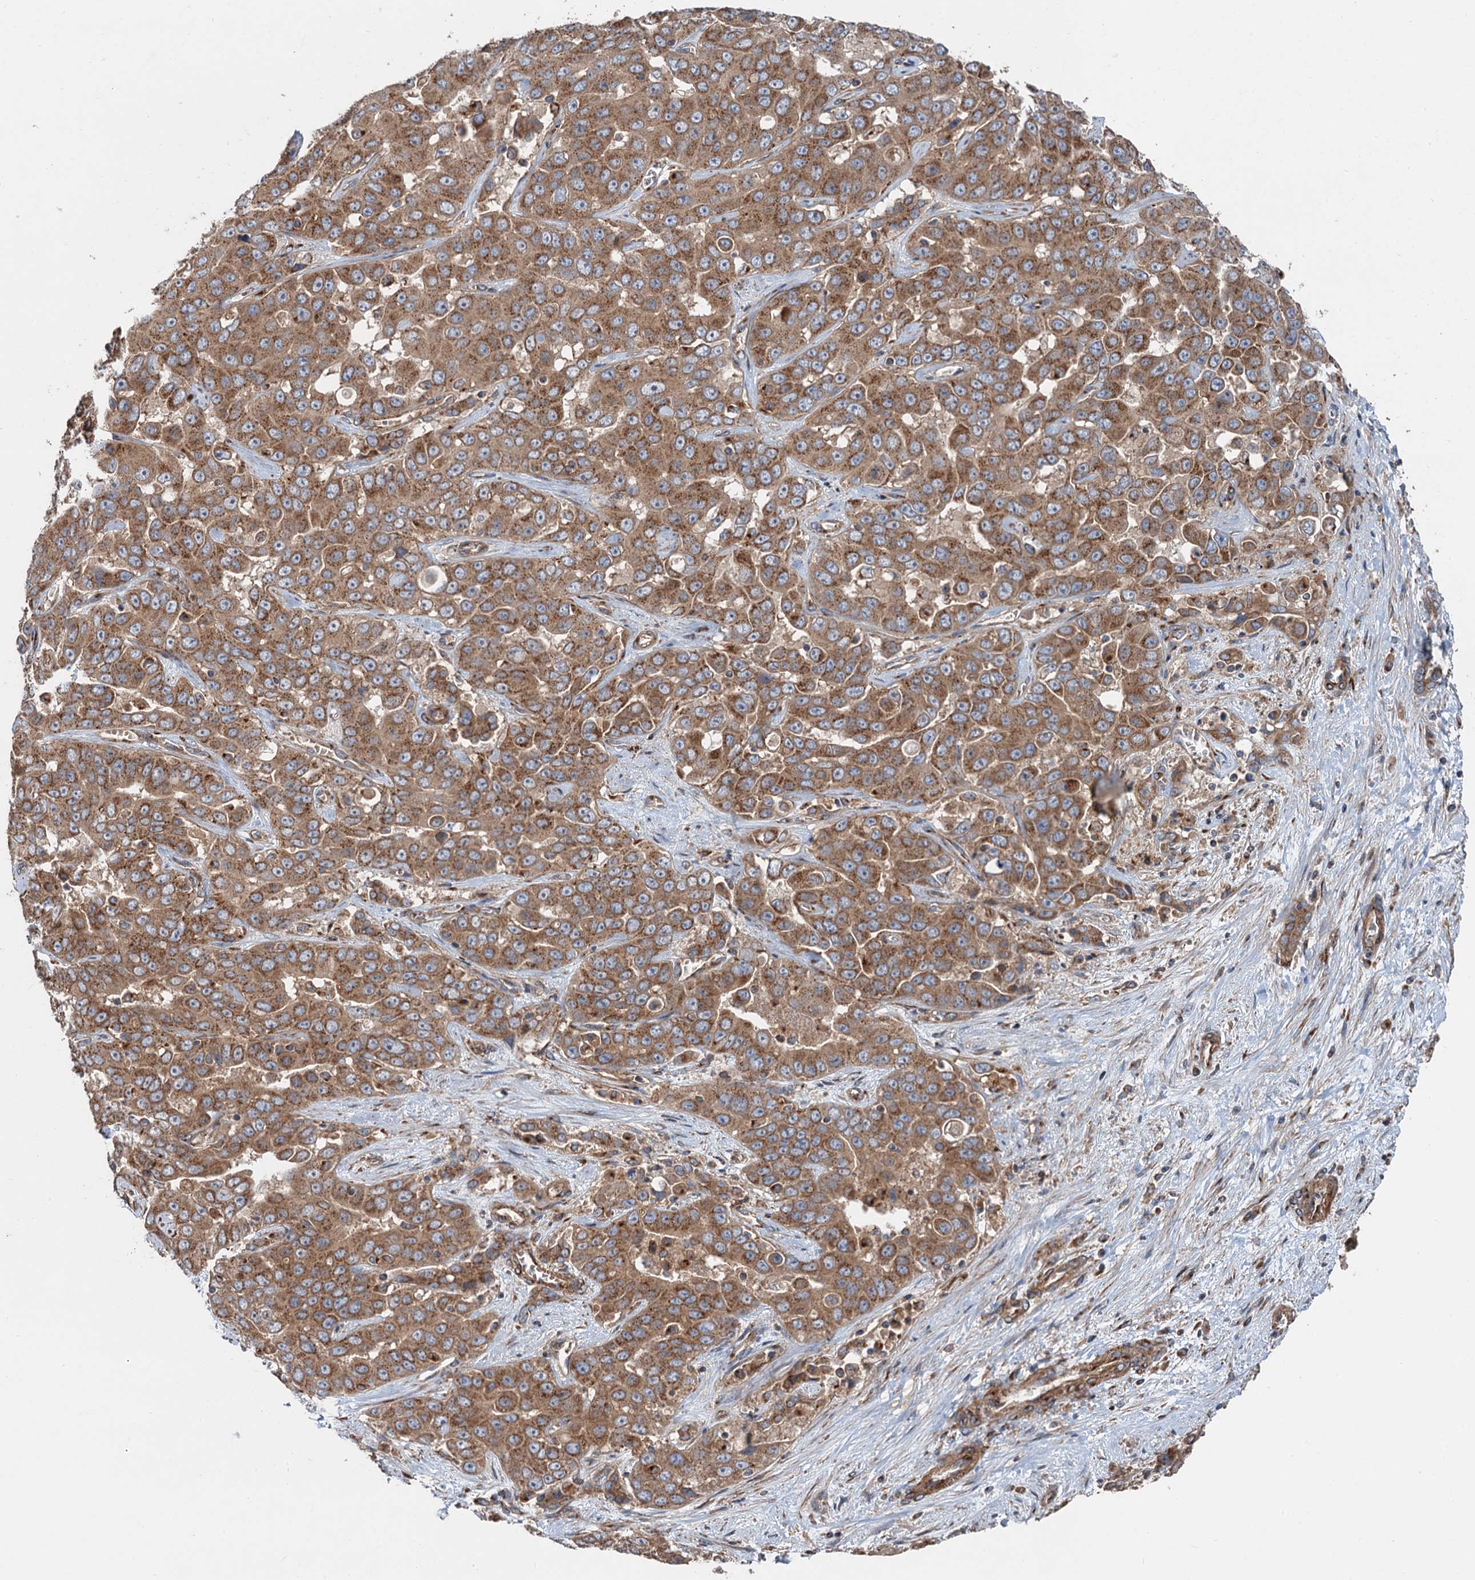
{"staining": {"intensity": "moderate", "quantity": ">75%", "location": "cytoplasmic/membranous"}, "tissue": "liver cancer", "cell_type": "Tumor cells", "image_type": "cancer", "snomed": [{"axis": "morphology", "description": "Cholangiocarcinoma"}, {"axis": "topography", "description": "Liver"}], "caption": "There is medium levels of moderate cytoplasmic/membranous staining in tumor cells of cholangiocarcinoma (liver), as demonstrated by immunohistochemical staining (brown color).", "gene": "ANKRD26", "patient": {"sex": "female", "age": 52}}